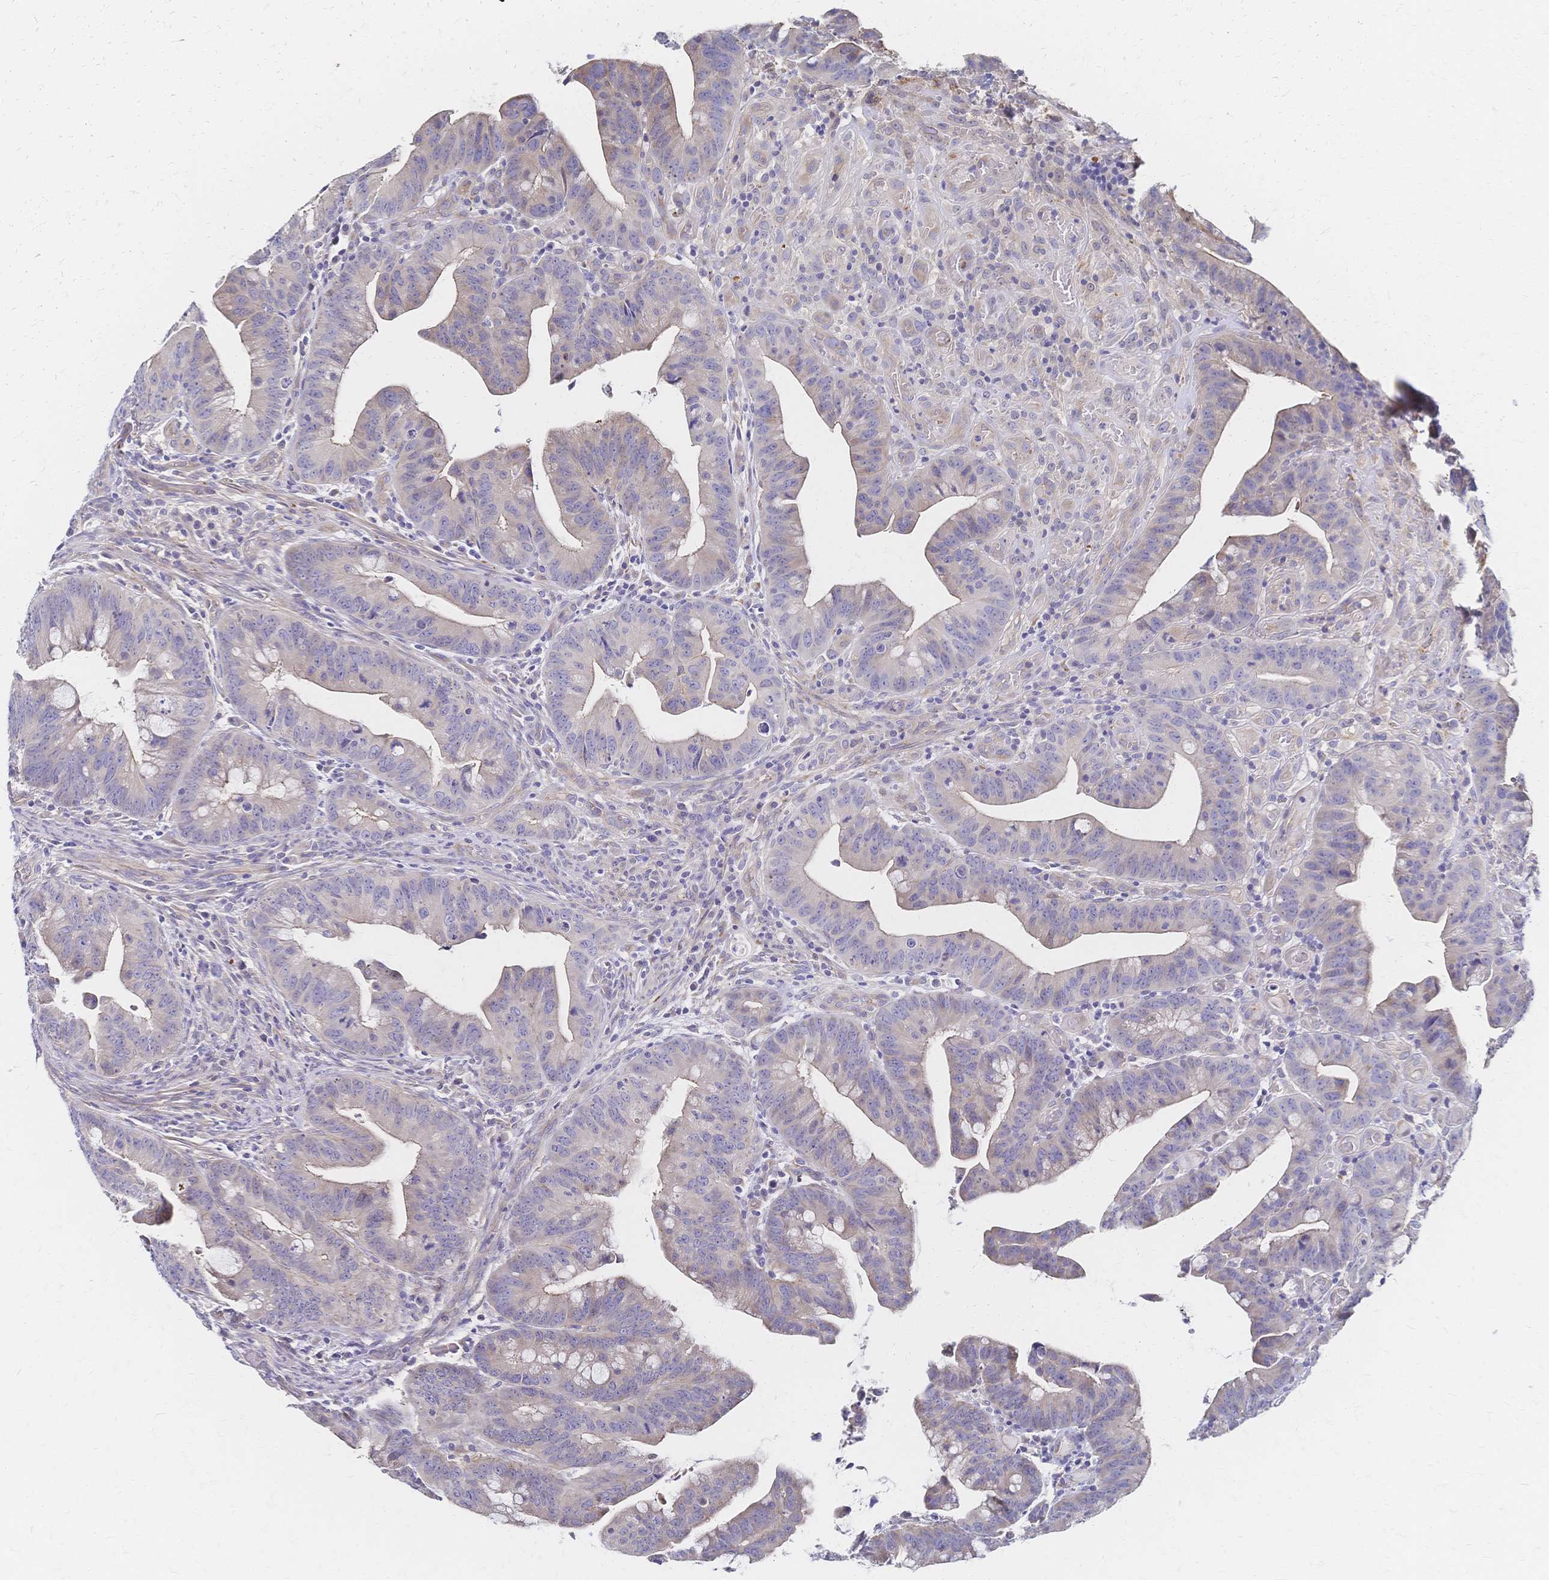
{"staining": {"intensity": "negative", "quantity": "none", "location": "none"}, "tissue": "colorectal cancer", "cell_type": "Tumor cells", "image_type": "cancer", "snomed": [{"axis": "morphology", "description": "Adenocarcinoma, NOS"}, {"axis": "topography", "description": "Colon"}], "caption": "IHC micrograph of colorectal adenocarcinoma stained for a protein (brown), which shows no staining in tumor cells. (DAB (3,3'-diaminobenzidine) IHC with hematoxylin counter stain).", "gene": "SLC5A1", "patient": {"sex": "male", "age": 62}}